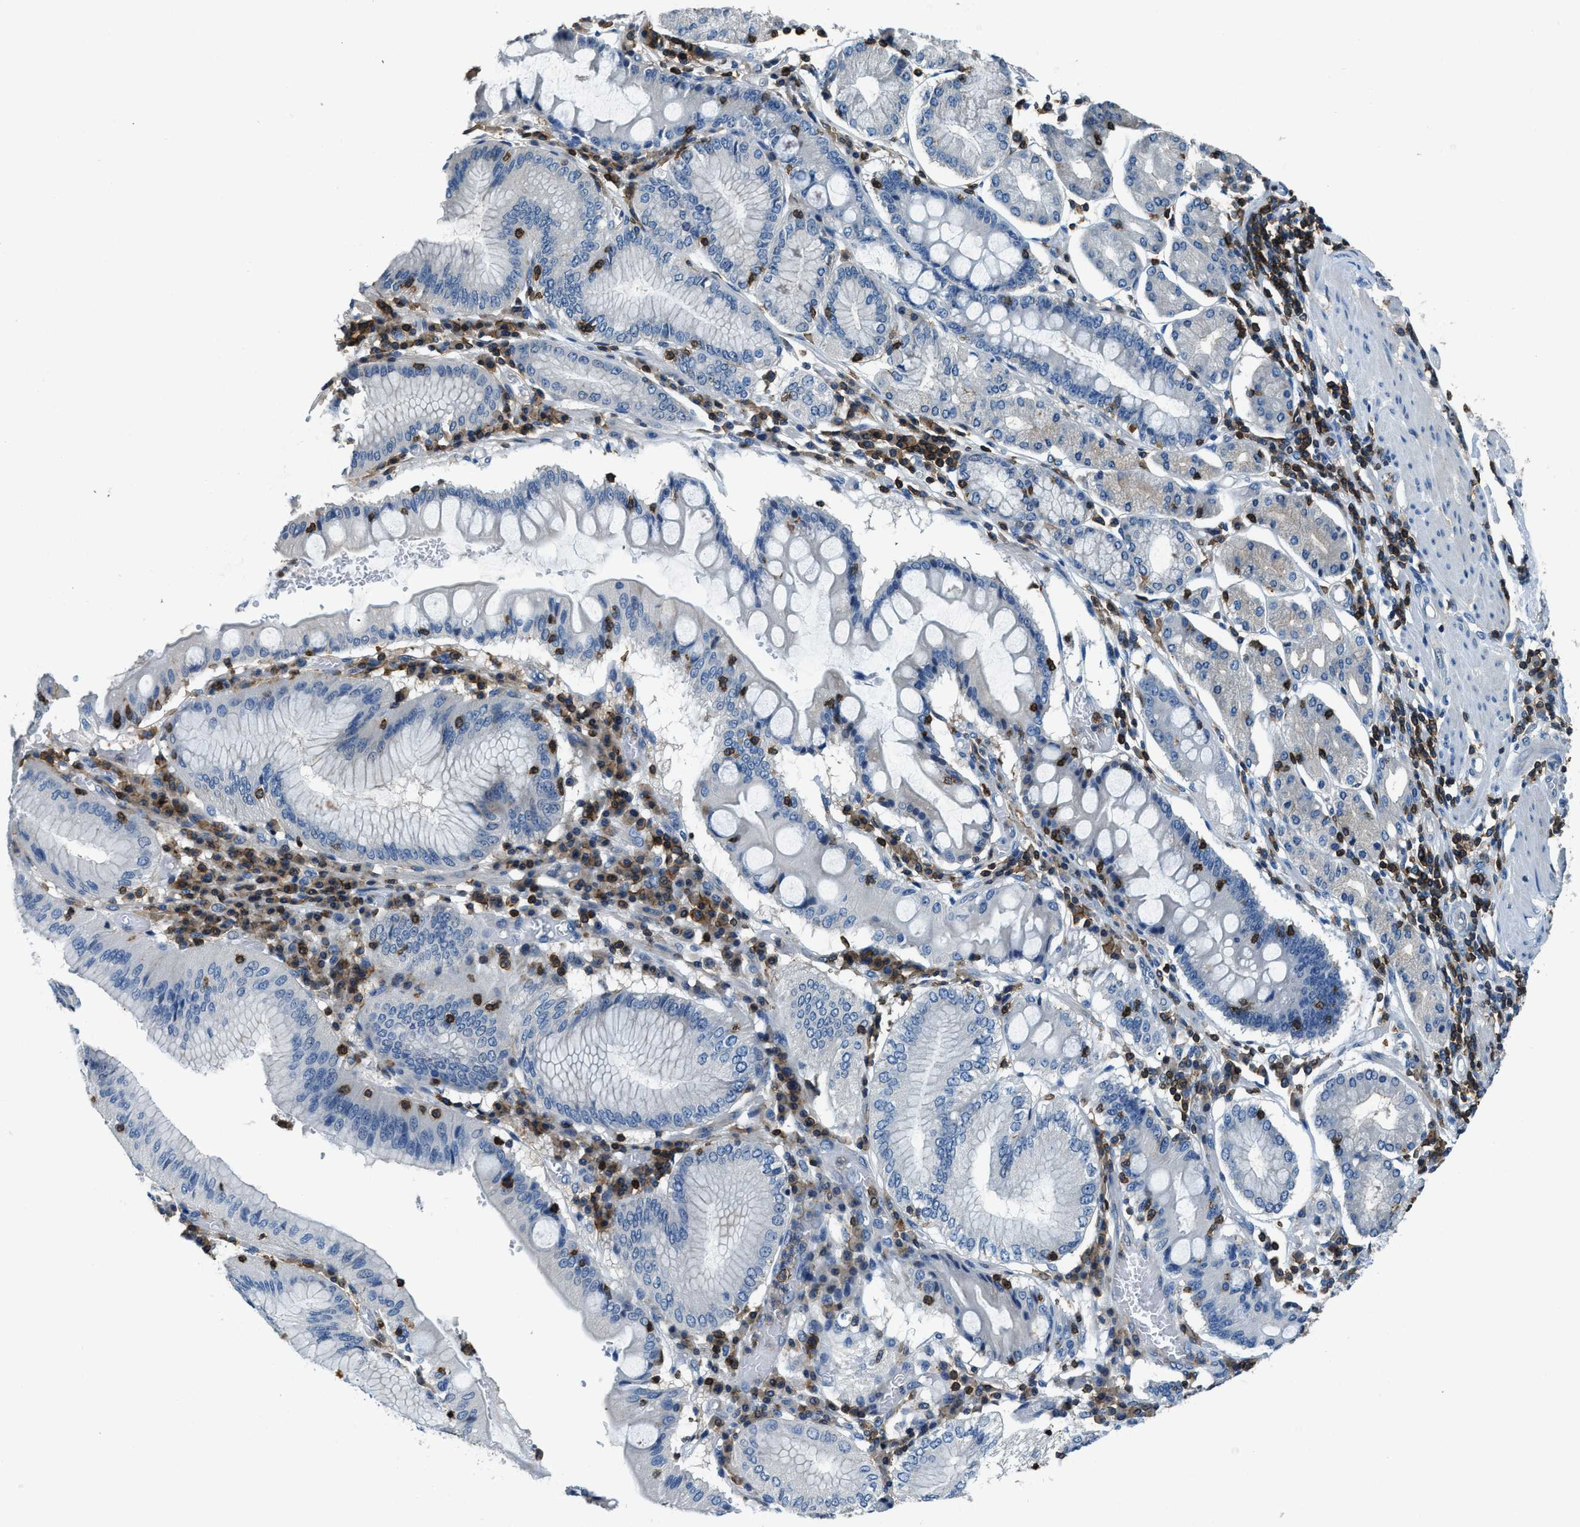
{"staining": {"intensity": "negative", "quantity": "none", "location": "none"}, "tissue": "stomach cancer", "cell_type": "Tumor cells", "image_type": "cancer", "snomed": [{"axis": "morphology", "description": "Adenocarcinoma, NOS"}, {"axis": "topography", "description": "Stomach"}], "caption": "DAB (3,3'-diaminobenzidine) immunohistochemical staining of stomach adenocarcinoma demonstrates no significant positivity in tumor cells.", "gene": "MYO1G", "patient": {"sex": "female", "age": 73}}